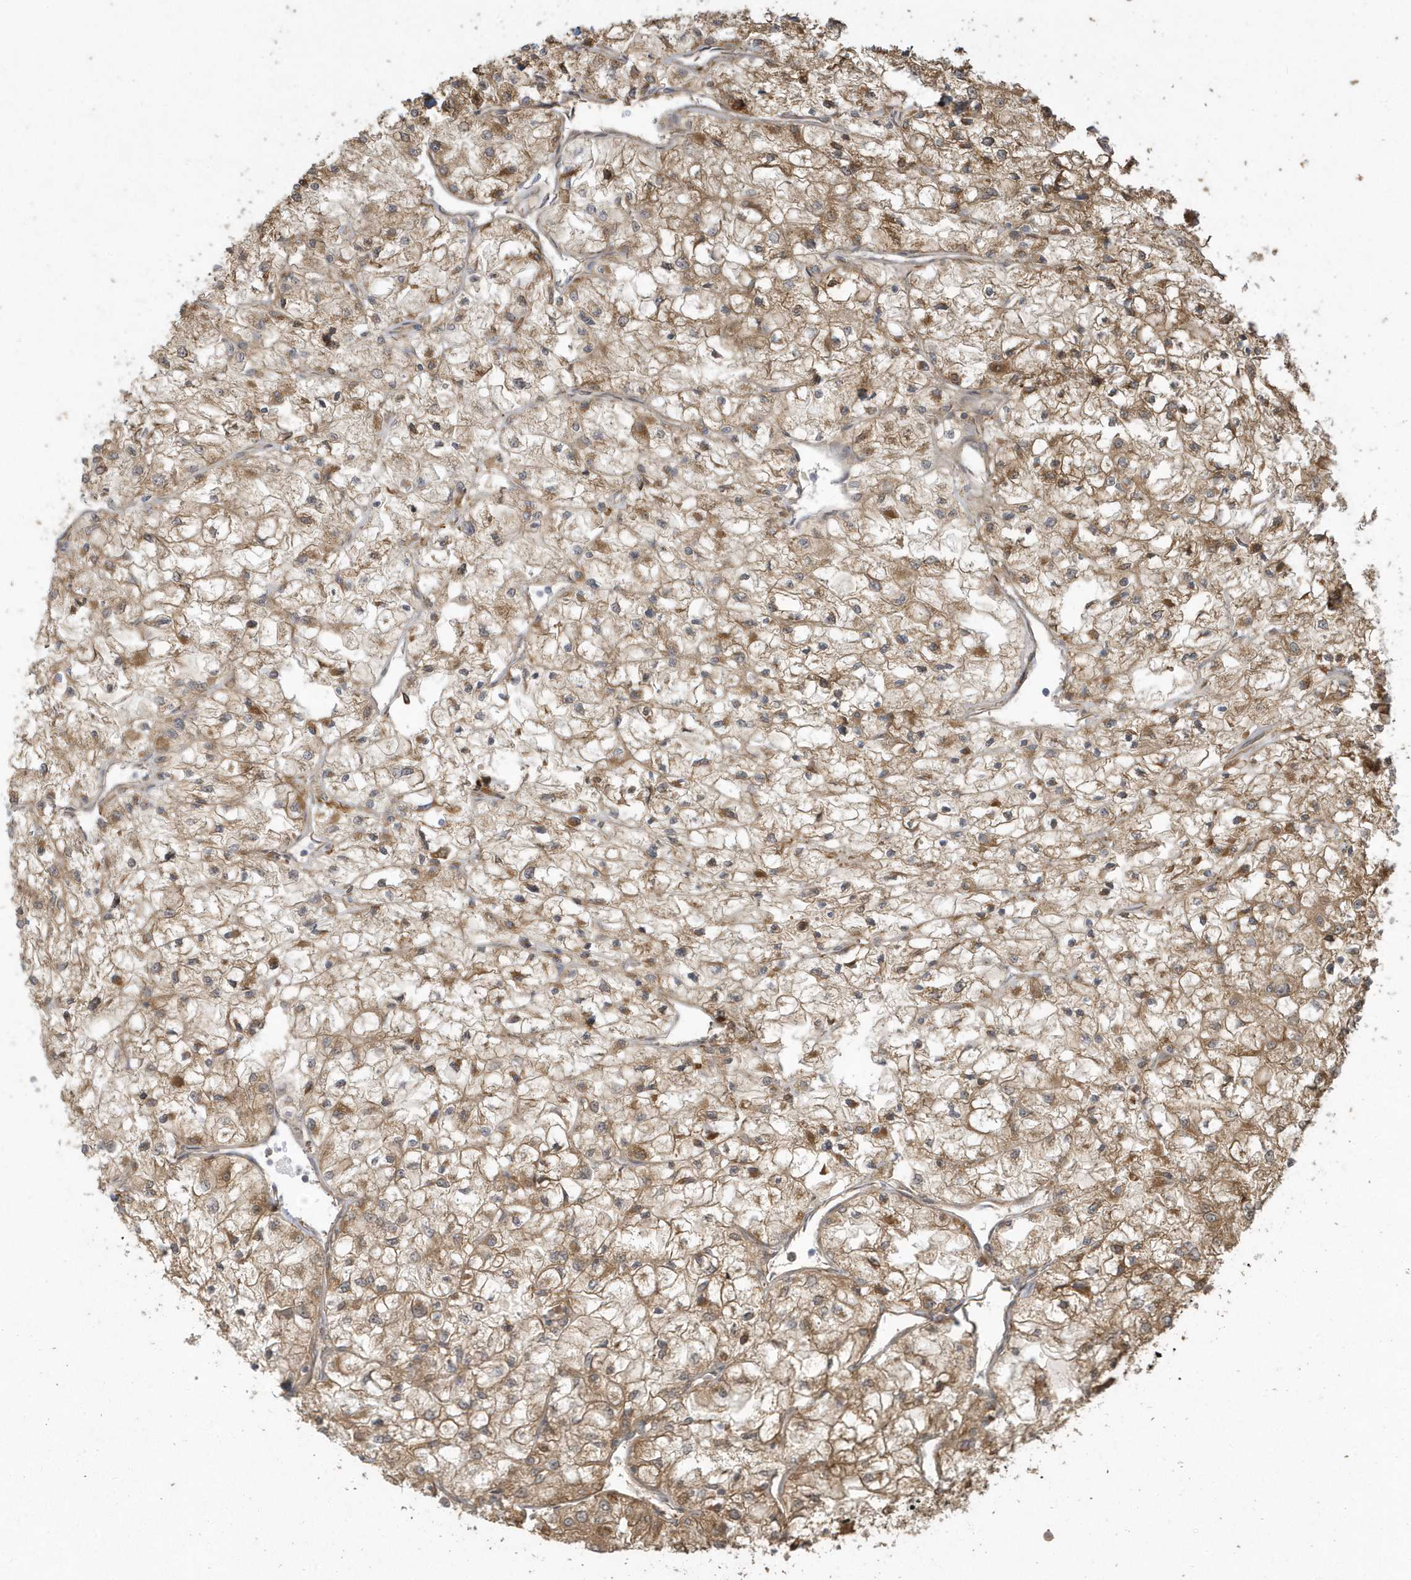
{"staining": {"intensity": "moderate", "quantity": ">75%", "location": "cytoplasmic/membranous"}, "tissue": "renal cancer", "cell_type": "Tumor cells", "image_type": "cancer", "snomed": [{"axis": "morphology", "description": "Adenocarcinoma, NOS"}, {"axis": "topography", "description": "Kidney"}], "caption": "This histopathology image exhibits IHC staining of human renal adenocarcinoma, with medium moderate cytoplasmic/membranous staining in about >75% of tumor cells.", "gene": "HNMT", "patient": {"sex": "male", "age": 80}}